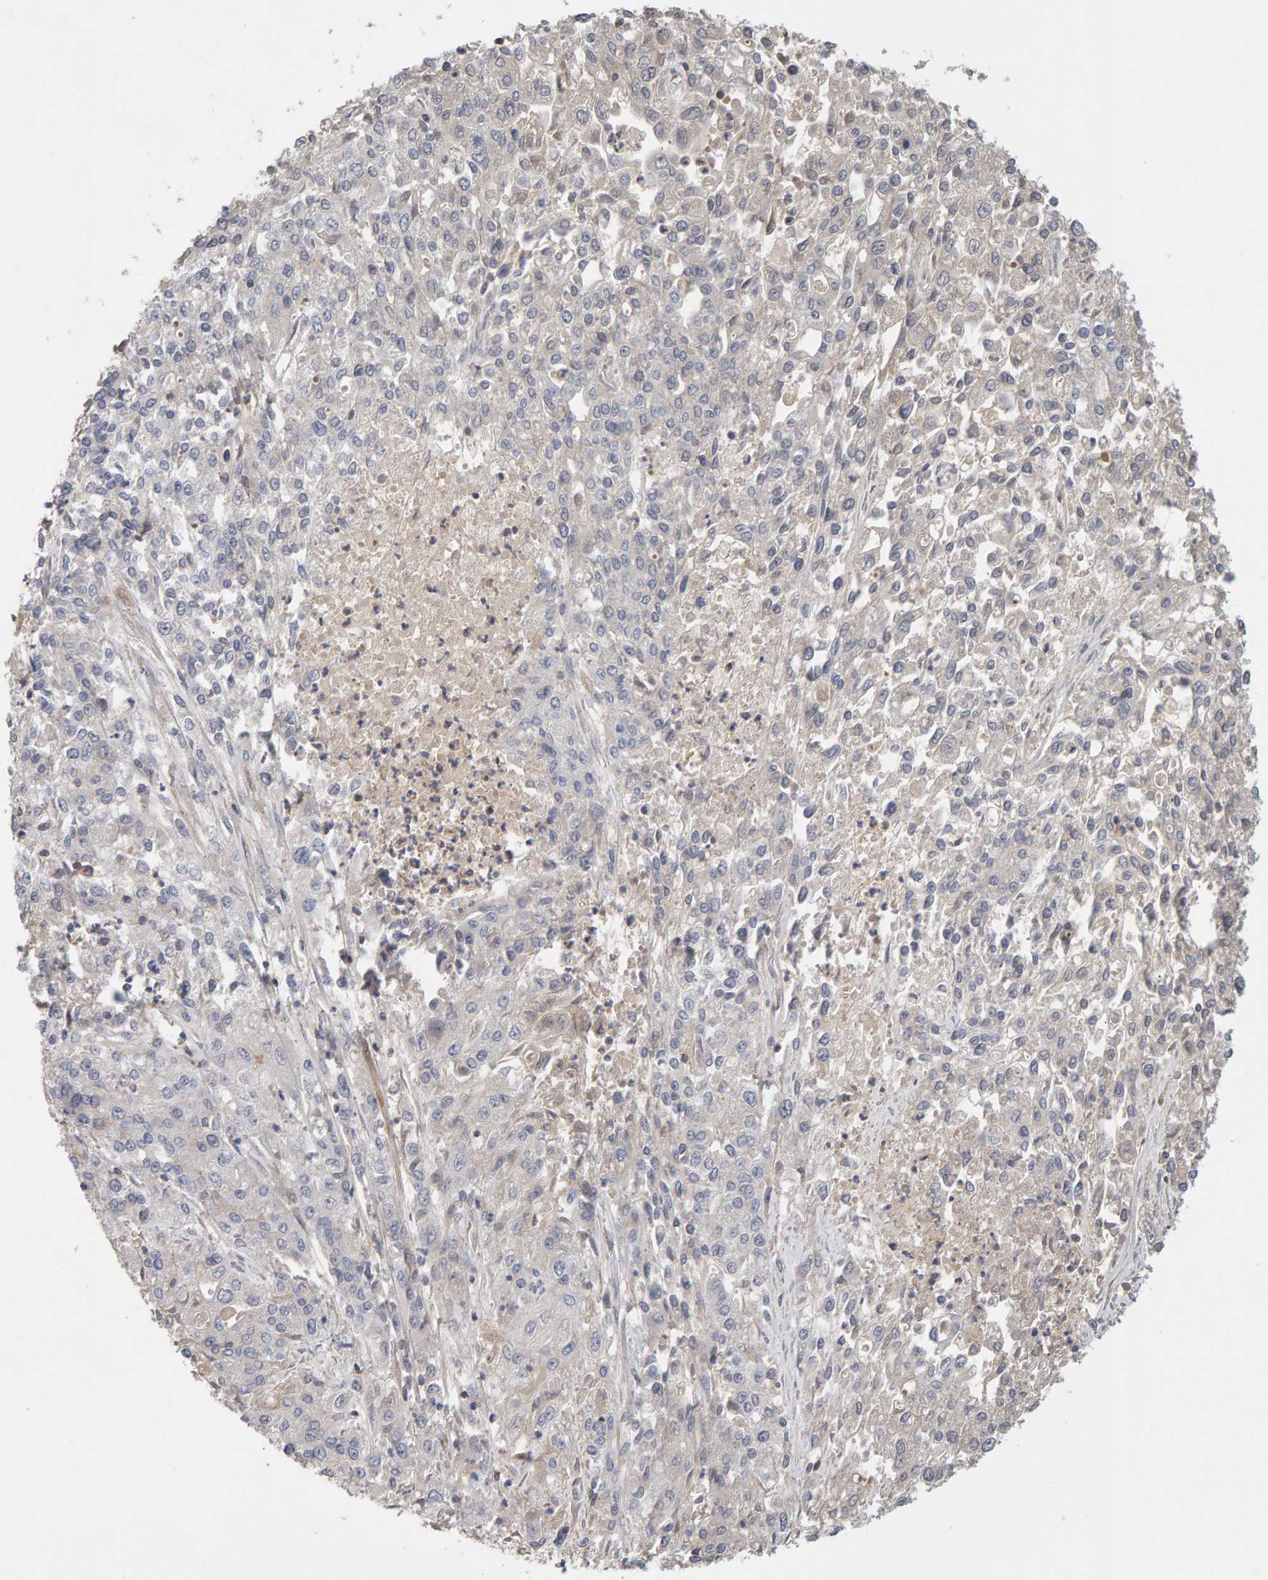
{"staining": {"intensity": "negative", "quantity": "none", "location": "none"}, "tissue": "endometrial cancer", "cell_type": "Tumor cells", "image_type": "cancer", "snomed": [{"axis": "morphology", "description": "Adenocarcinoma, NOS"}, {"axis": "topography", "description": "Endometrium"}], "caption": "Tumor cells are negative for brown protein staining in endometrial adenocarcinoma.", "gene": "NUDCD1", "patient": {"sex": "female", "age": 49}}